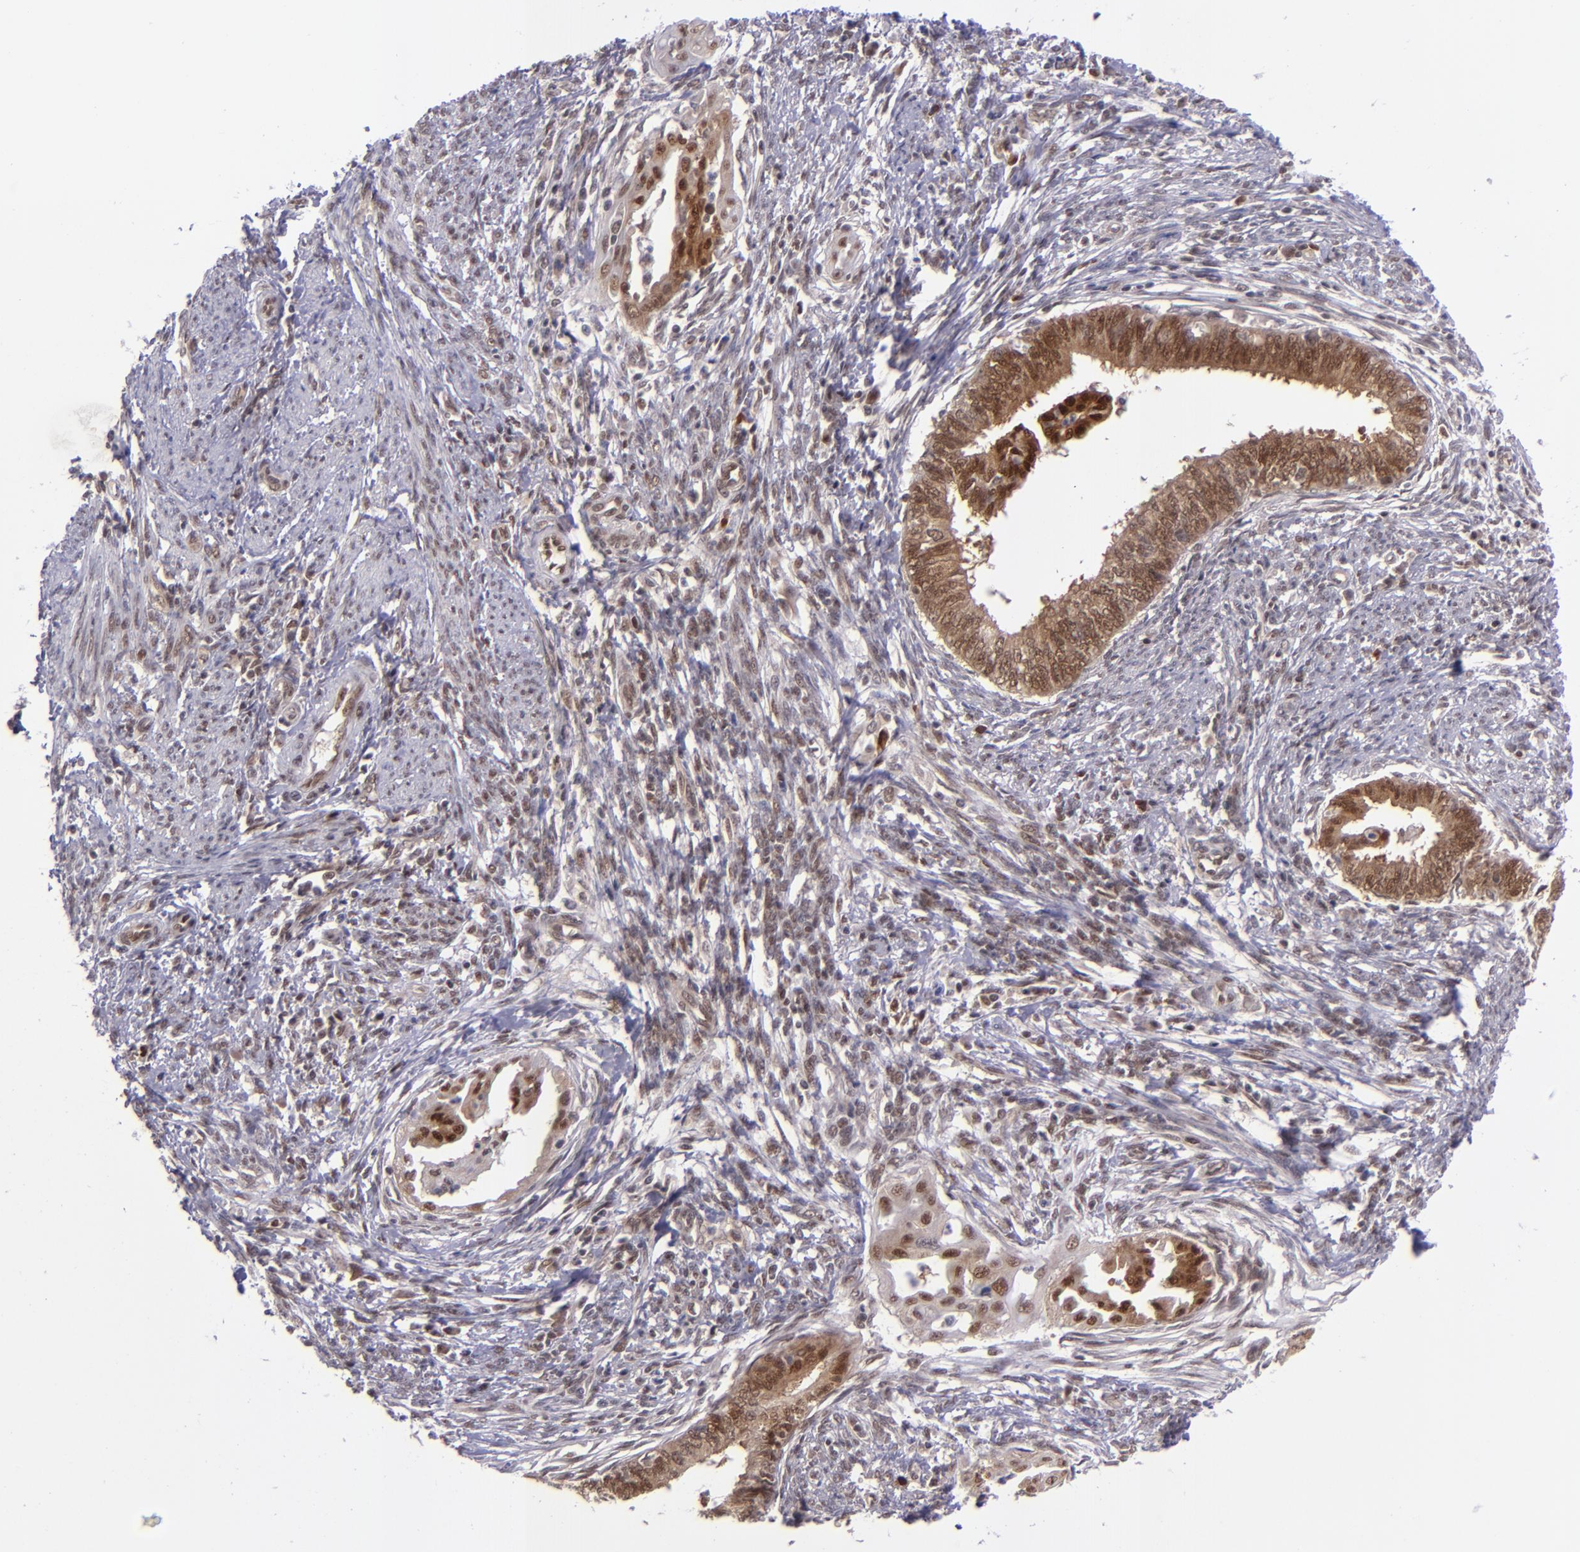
{"staining": {"intensity": "moderate", "quantity": ">75%", "location": "cytoplasmic/membranous,nuclear"}, "tissue": "endometrial cancer", "cell_type": "Tumor cells", "image_type": "cancer", "snomed": [{"axis": "morphology", "description": "Adenocarcinoma, NOS"}, {"axis": "topography", "description": "Endometrium"}], "caption": "About >75% of tumor cells in human endometrial adenocarcinoma exhibit moderate cytoplasmic/membranous and nuclear protein positivity as visualized by brown immunohistochemical staining.", "gene": "BAG1", "patient": {"sex": "female", "age": 66}}